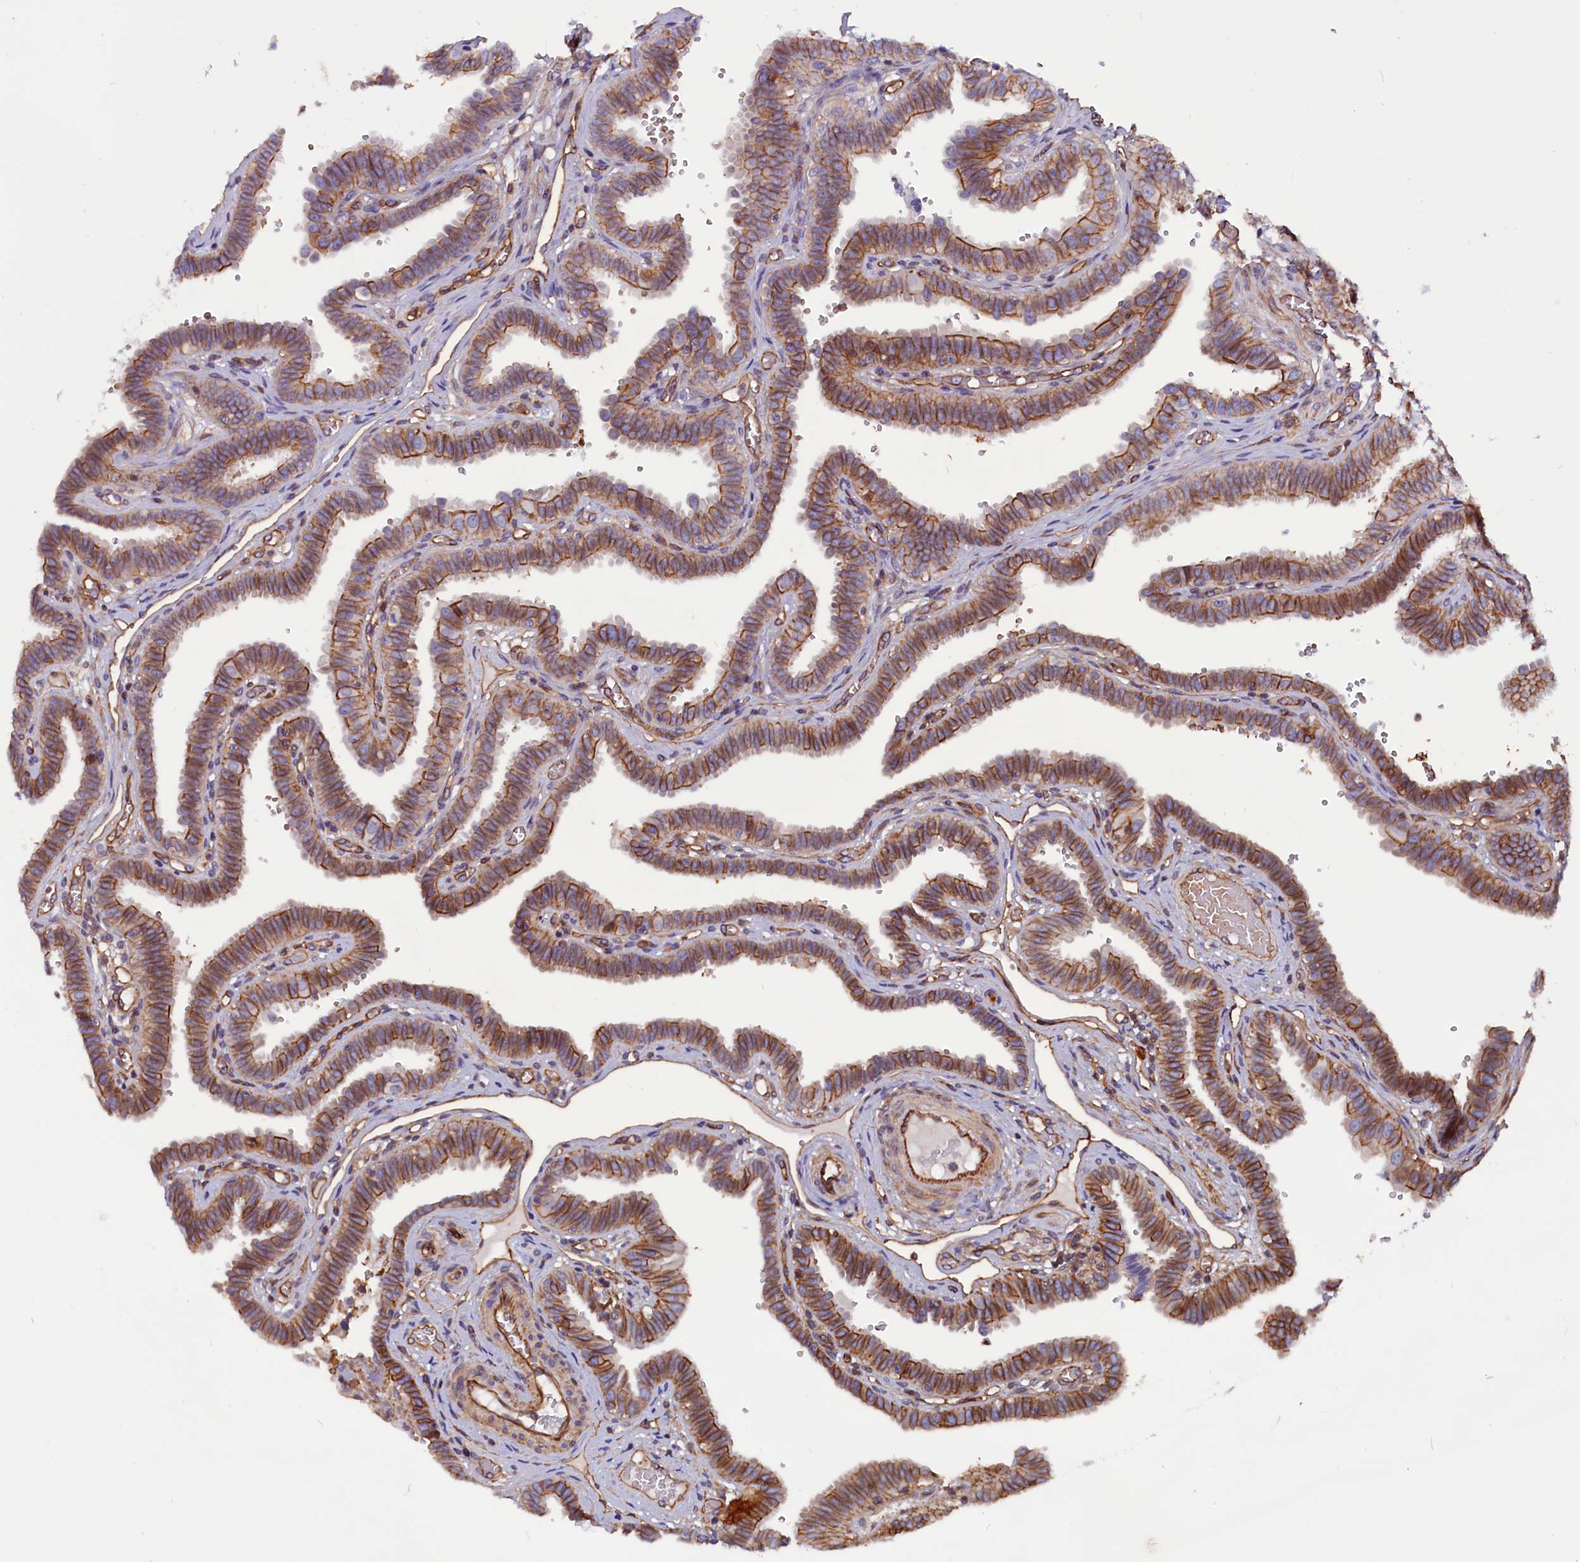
{"staining": {"intensity": "moderate", "quantity": ">75%", "location": "cytoplasmic/membranous"}, "tissue": "fallopian tube", "cell_type": "Glandular cells", "image_type": "normal", "snomed": [{"axis": "morphology", "description": "Normal tissue, NOS"}, {"axis": "topography", "description": "Fallopian tube"}], "caption": "Immunohistochemical staining of benign human fallopian tube displays medium levels of moderate cytoplasmic/membranous staining in approximately >75% of glandular cells. (IHC, brightfield microscopy, high magnification).", "gene": "ZNF749", "patient": {"sex": "female", "age": 37}}